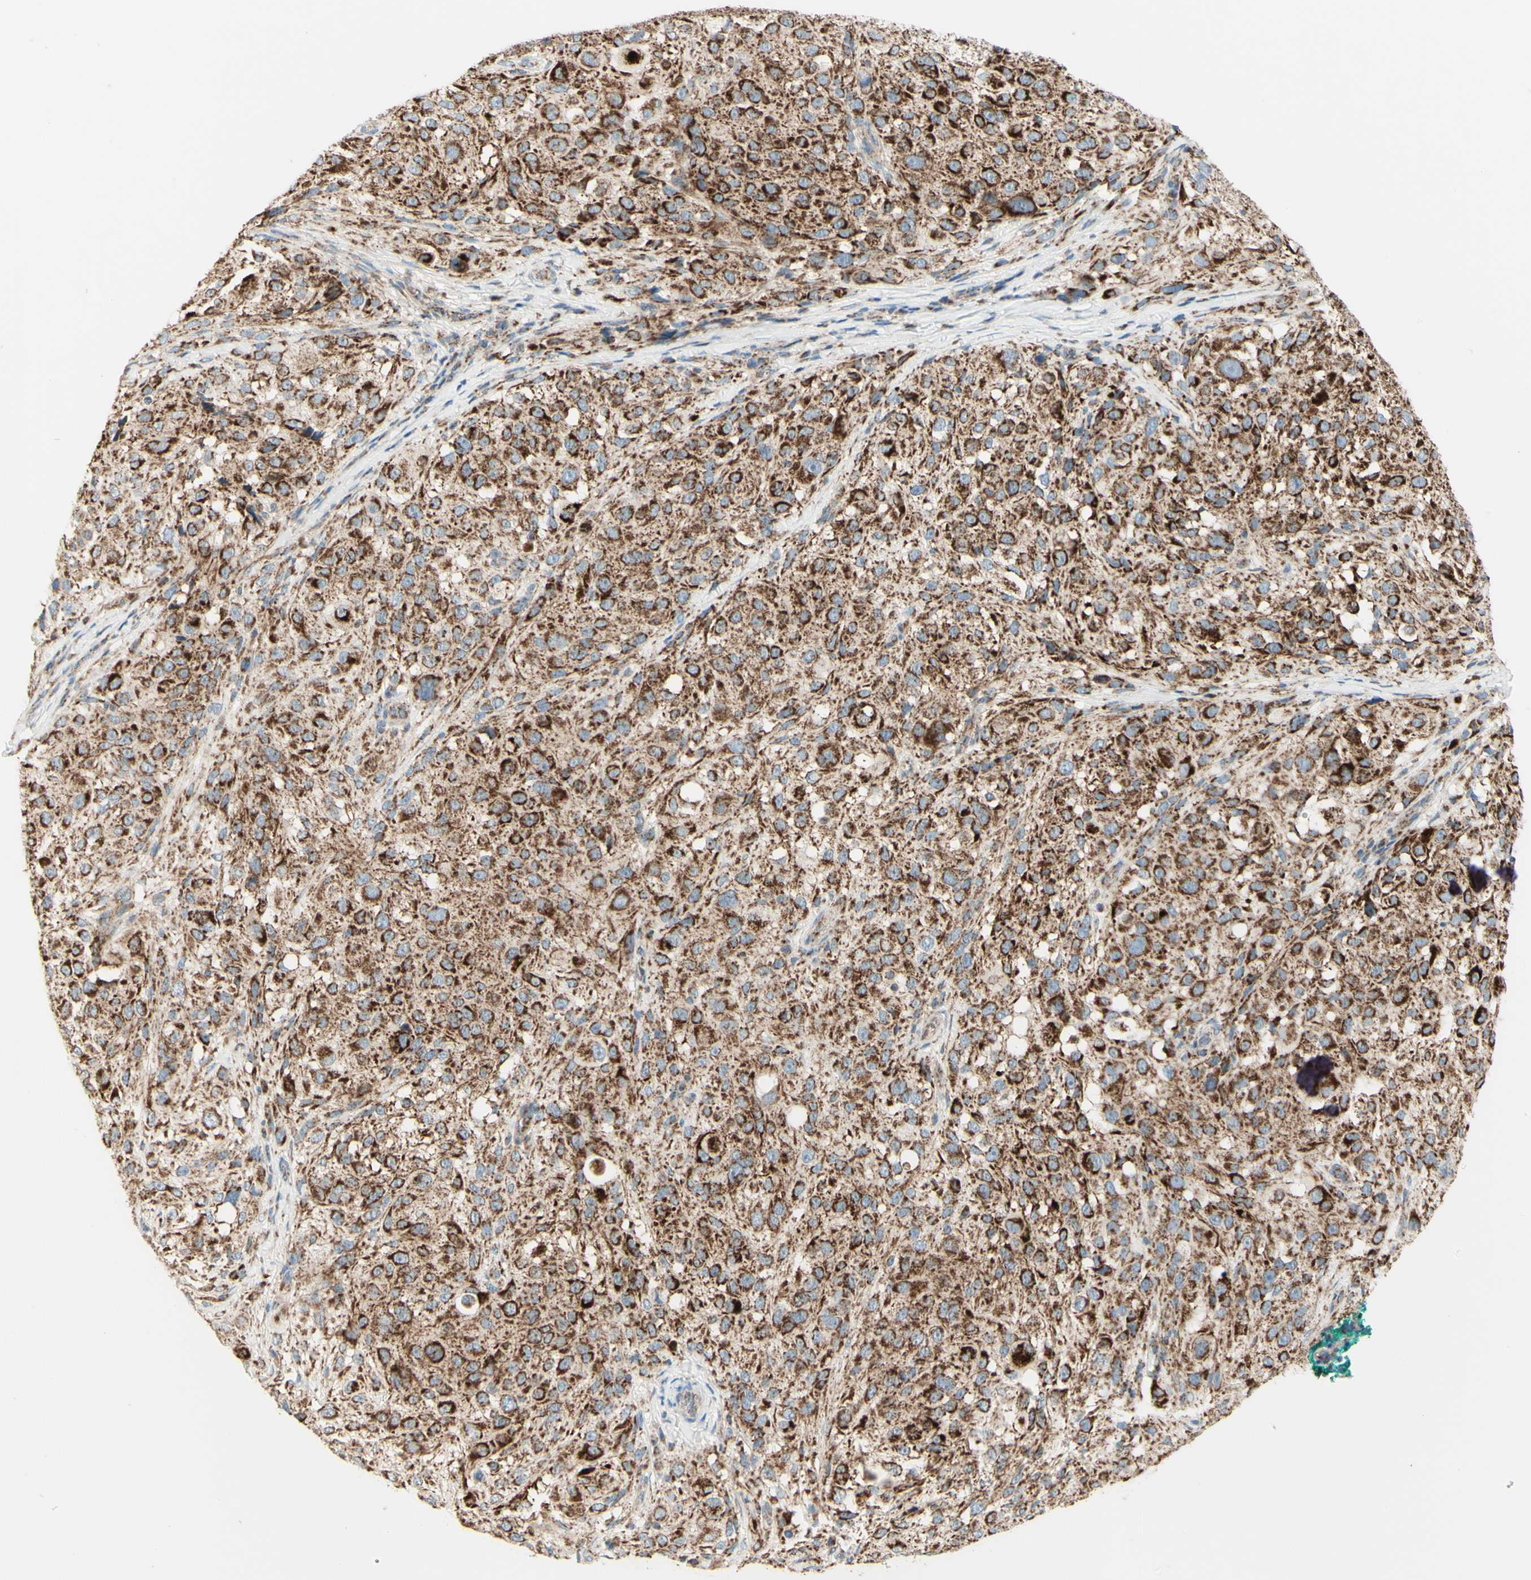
{"staining": {"intensity": "strong", "quantity": ">75%", "location": "cytoplasmic/membranous"}, "tissue": "melanoma", "cell_type": "Tumor cells", "image_type": "cancer", "snomed": [{"axis": "morphology", "description": "Necrosis, NOS"}, {"axis": "morphology", "description": "Malignant melanoma, NOS"}, {"axis": "topography", "description": "Skin"}], "caption": "Protein expression analysis of human malignant melanoma reveals strong cytoplasmic/membranous positivity in approximately >75% of tumor cells.", "gene": "ARMC10", "patient": {"sex": "female", "age": 87}}